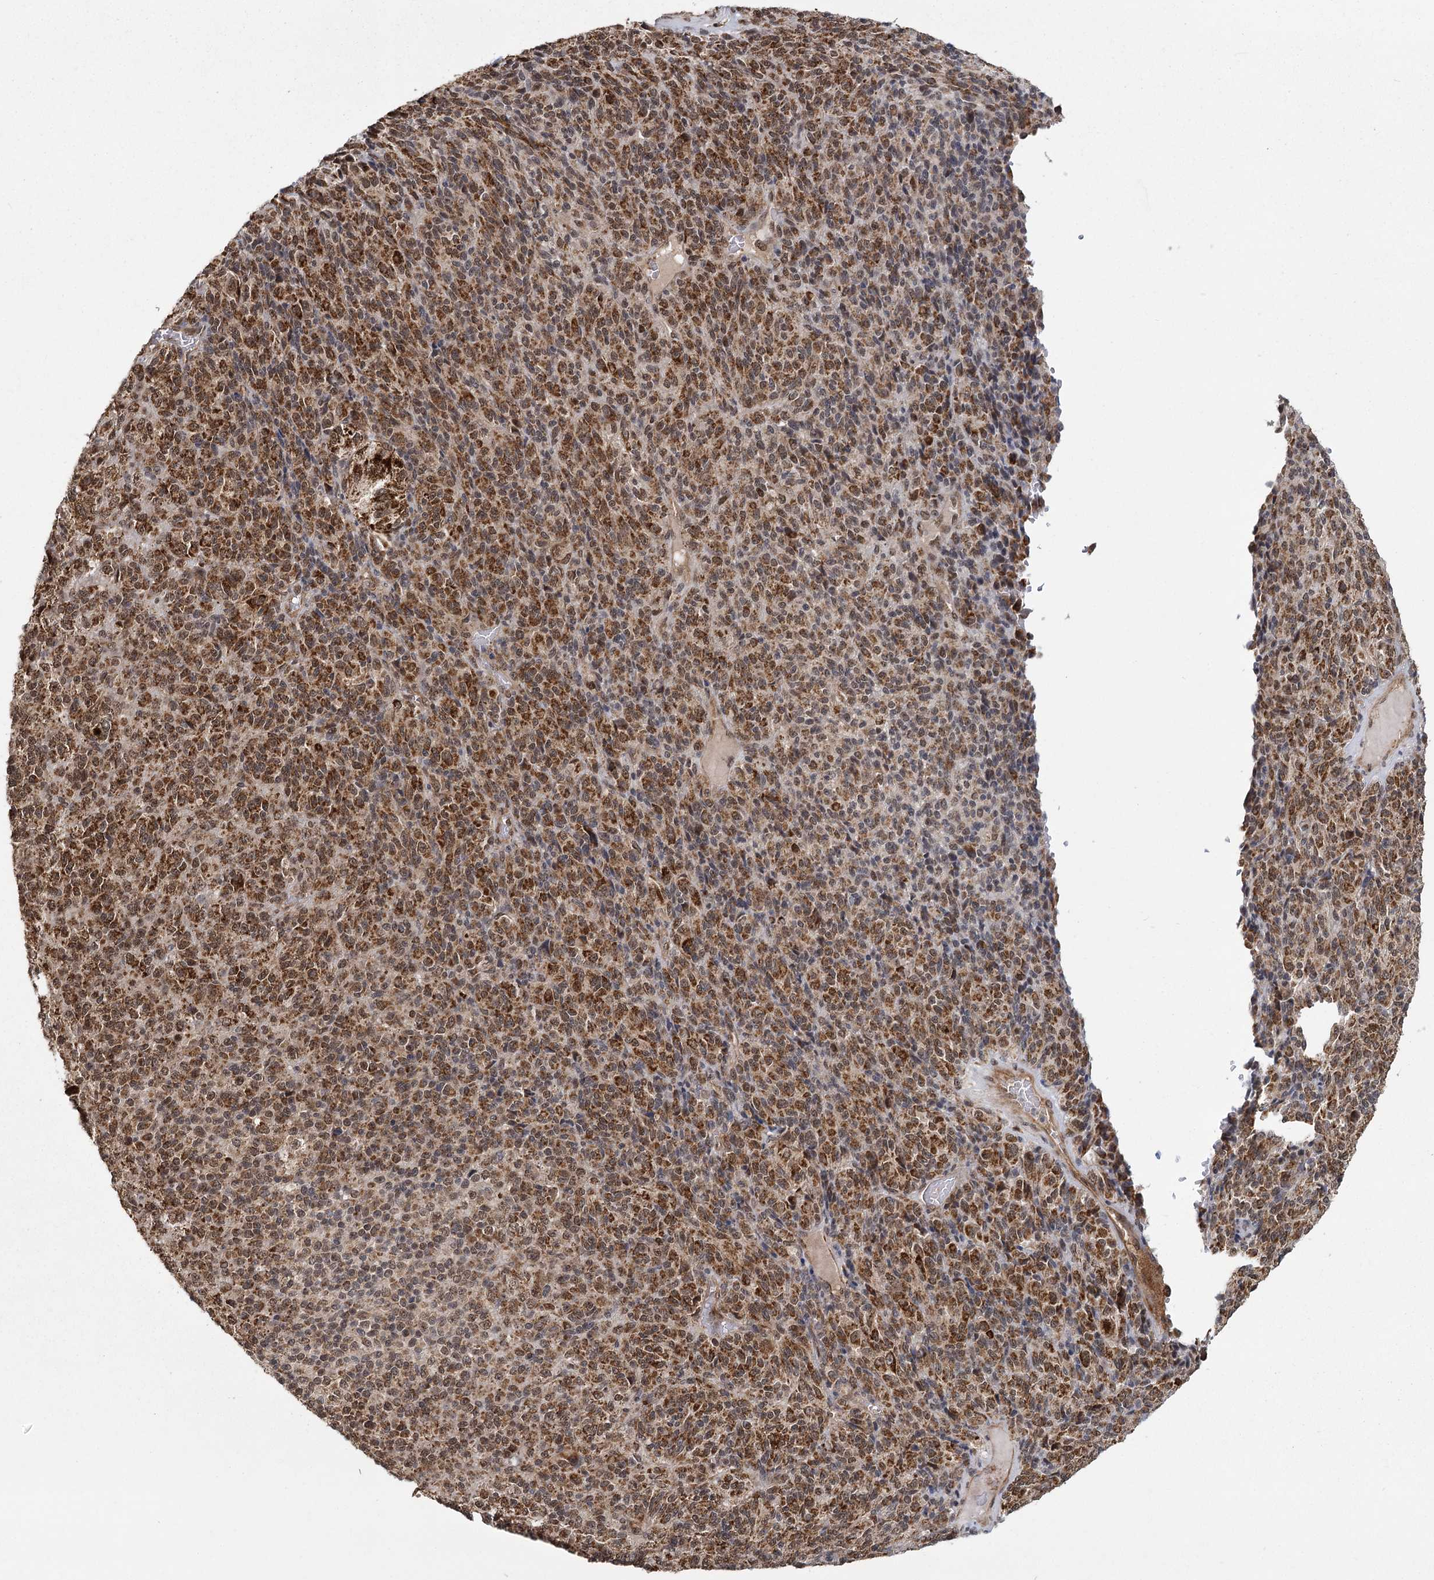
{"staining": {"intensity": "moderate", "quantity": ">75%", "location": "cytoplasmic/membranous,nuclear"}, "tissue": "melanoma", "cell_type": "Tumor cells", "image_type": "cancer", "snomed": [{"axis": "morphology", "description": "Malignant melanoma, Metastatic site"}, {"axis": "topography", "description": "Brain"}], "caption": "Malignant melanoma (metastatic site) was stained to show a protein in brown. There is medium levels of moderate cytoplasmic/membranous and nuclear expression in approximately >75% of tumor cells. (DAB (3,3'-diaminobenzidine) IHC with brightfield microscopy, high magnification).", "gene": "ZCCHC24", "patient": {"sex": "female", "age": 56}}